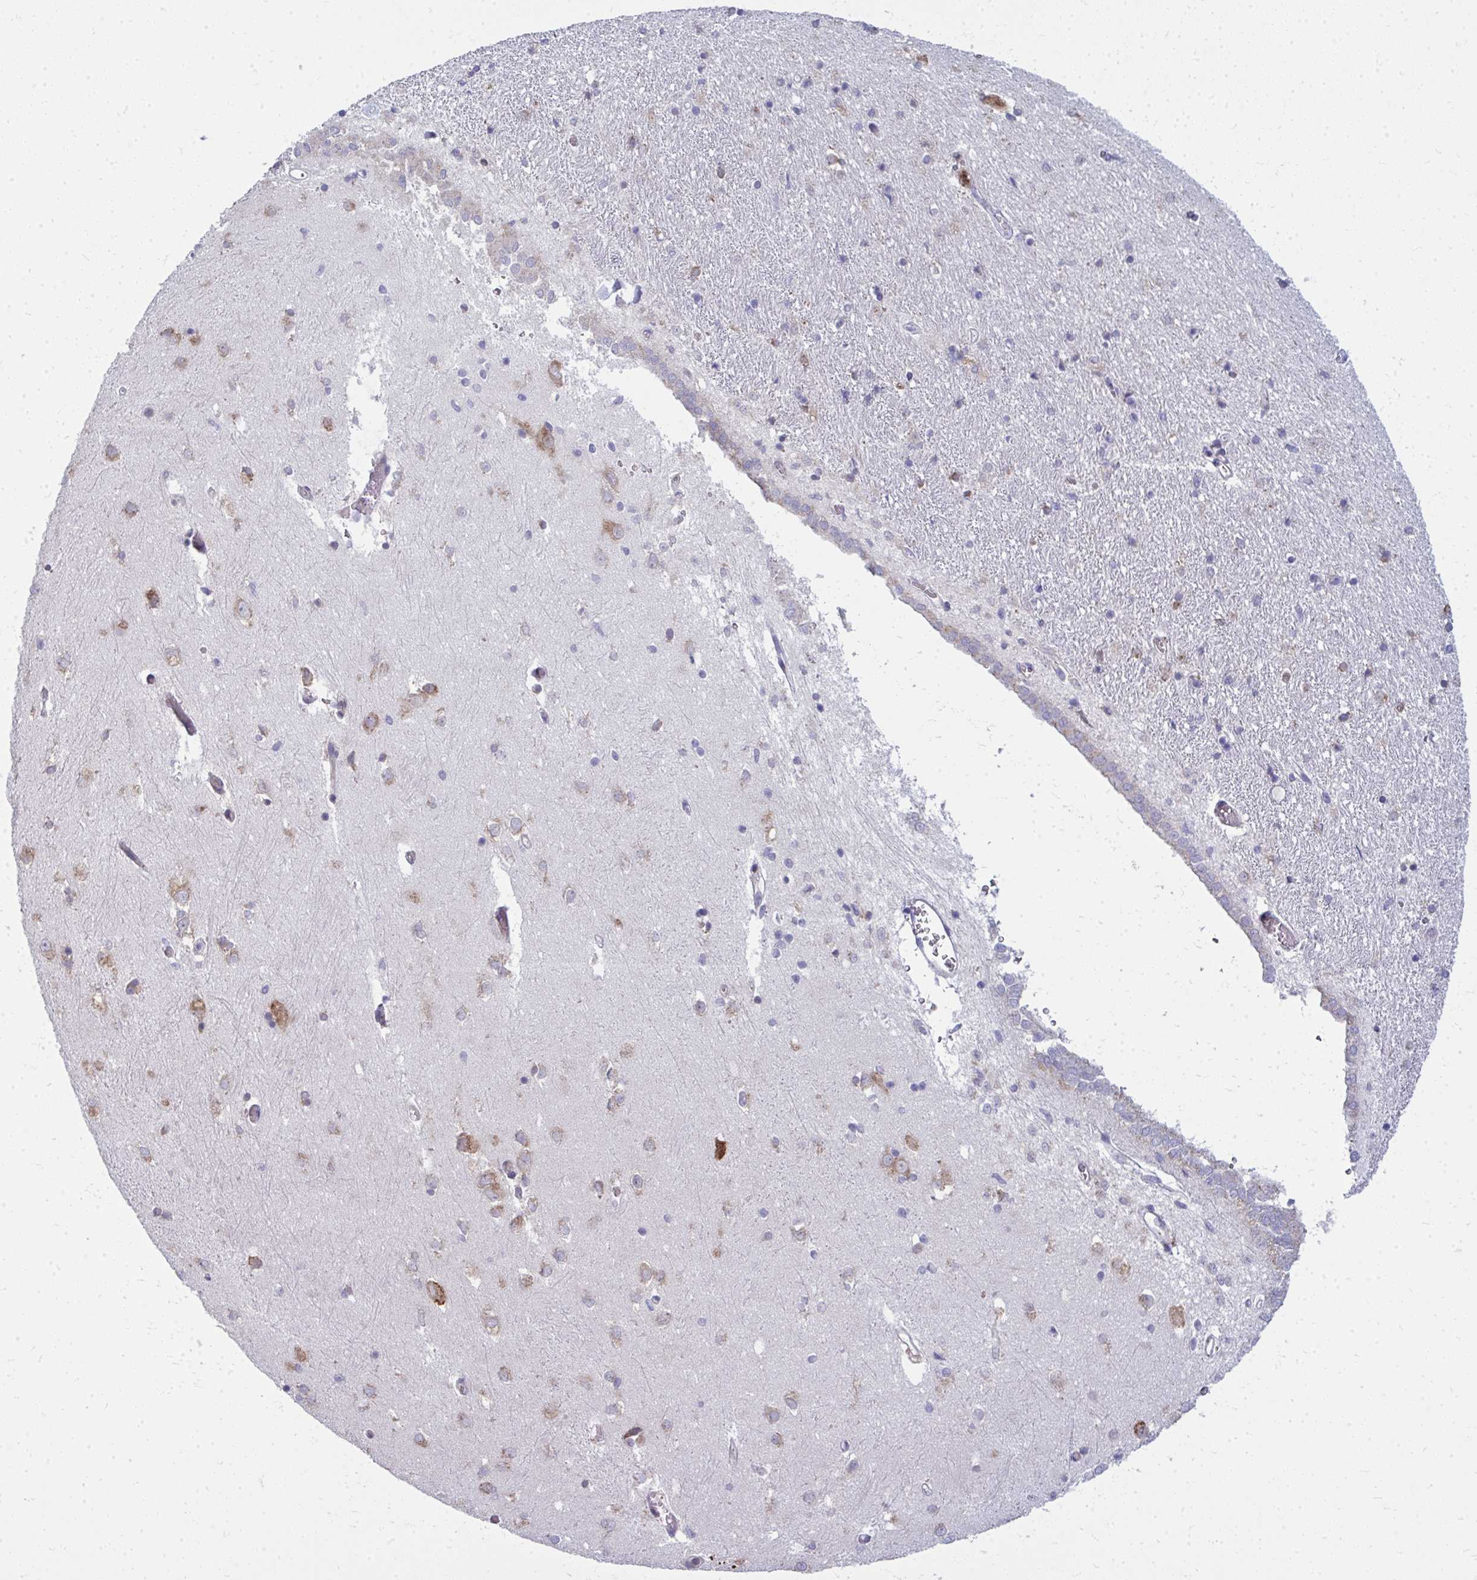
{"staining": {"intensity": "weak", "quantity": "<25%", "location": "cytoplasmic/membranous"}, "tissue": "caudate", "cell_type": "Glial cells", "image_type": "normal", "snomed": [{"axis": "morphology", "description": "Normal tissue, NOS"}, {"axis": "topography", "description": "Lateral ventricle wall"}, {"axis": "topography", "description": "Hippocampus"}], "caption": "Glial cells show no significant expression in normal caudate.", "gene": "GFPT2", "patient": {"sex": "female", "age": 63}}